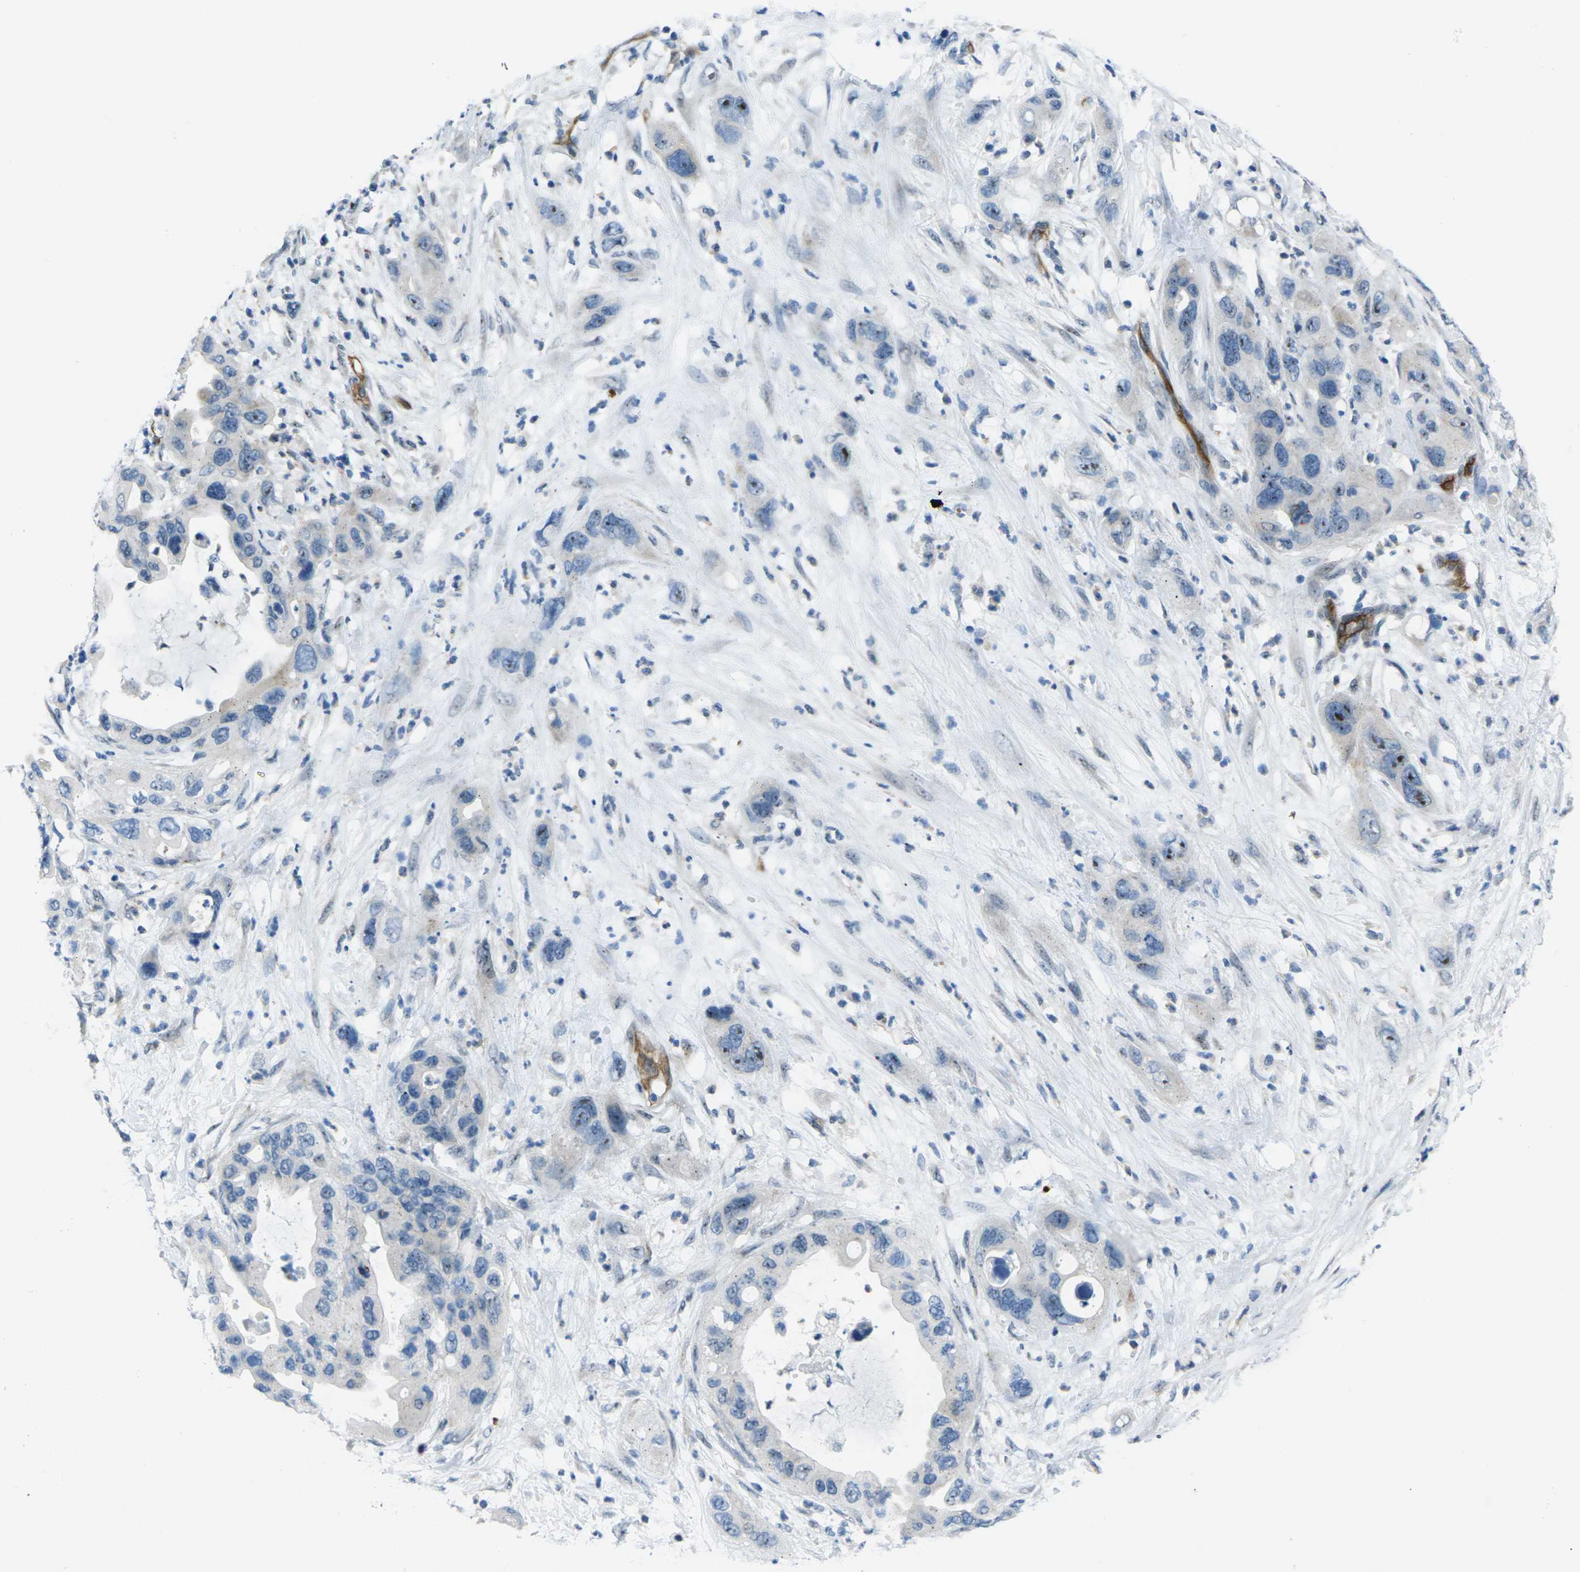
{"staining": {"intensity": "moderate", "quantity": "<25%", "location": "nuclear"}, "tissue": "pancreatic cancer", "cell_type": "Tumor cells", "image_type": "cancer", "snomed": [{"axis": "morphology", "description": "Adenocarcinoma, NOS"}, {"axis": "topography", "description": "Pancreas"}], "caption": "This histopathology image demonstrates IHC staining of pancreatic cancer, with low moderate nuclear staining in about <25% of tumor cells.", "gene": "HSPA12B", "patient": {"sex": "female", "age": 71}}